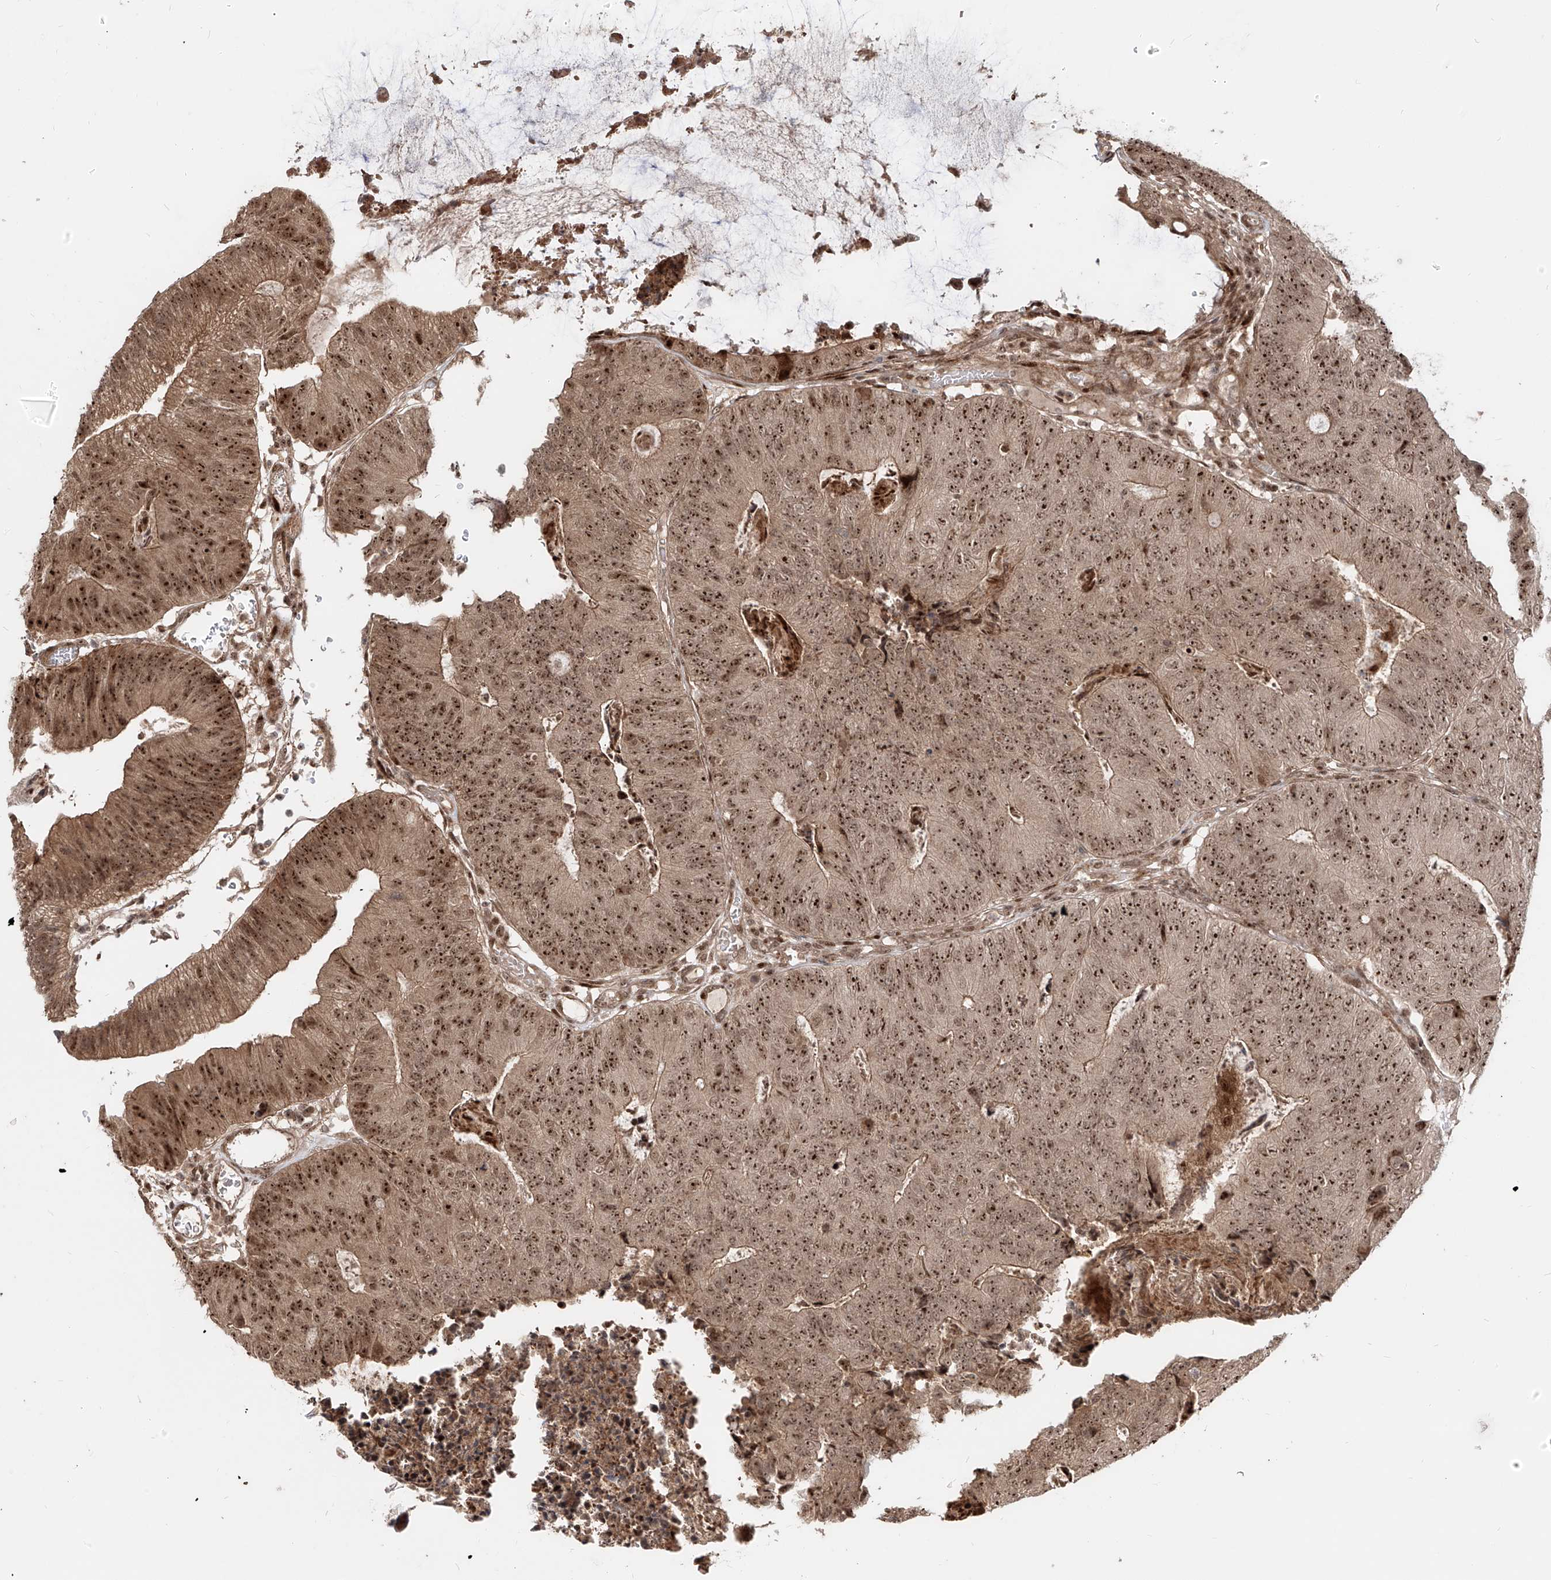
{"staining": {"intensity": "strong", "quantity": ">75%", "location": "cytoplasmic/membranous,nuclear"}, "tissue": "colorectal cancer", "cell_type": "Tumor cells", "image_type": "cancer", "snomed": [{"axis": "morphology", "description": "Adenocarcinoma, NOS"}, {"axis": "topography", "description": "Colon"}], "caption": "Colorectal adenocarcinoma tissue shows strong cytoplasmic/membranous and nuclear staining in approximately >75% of tumor cells, visualized by immunohistochemistry.", "gene": "ZNF710", "patient": {"sex": "female", "age": 67}}